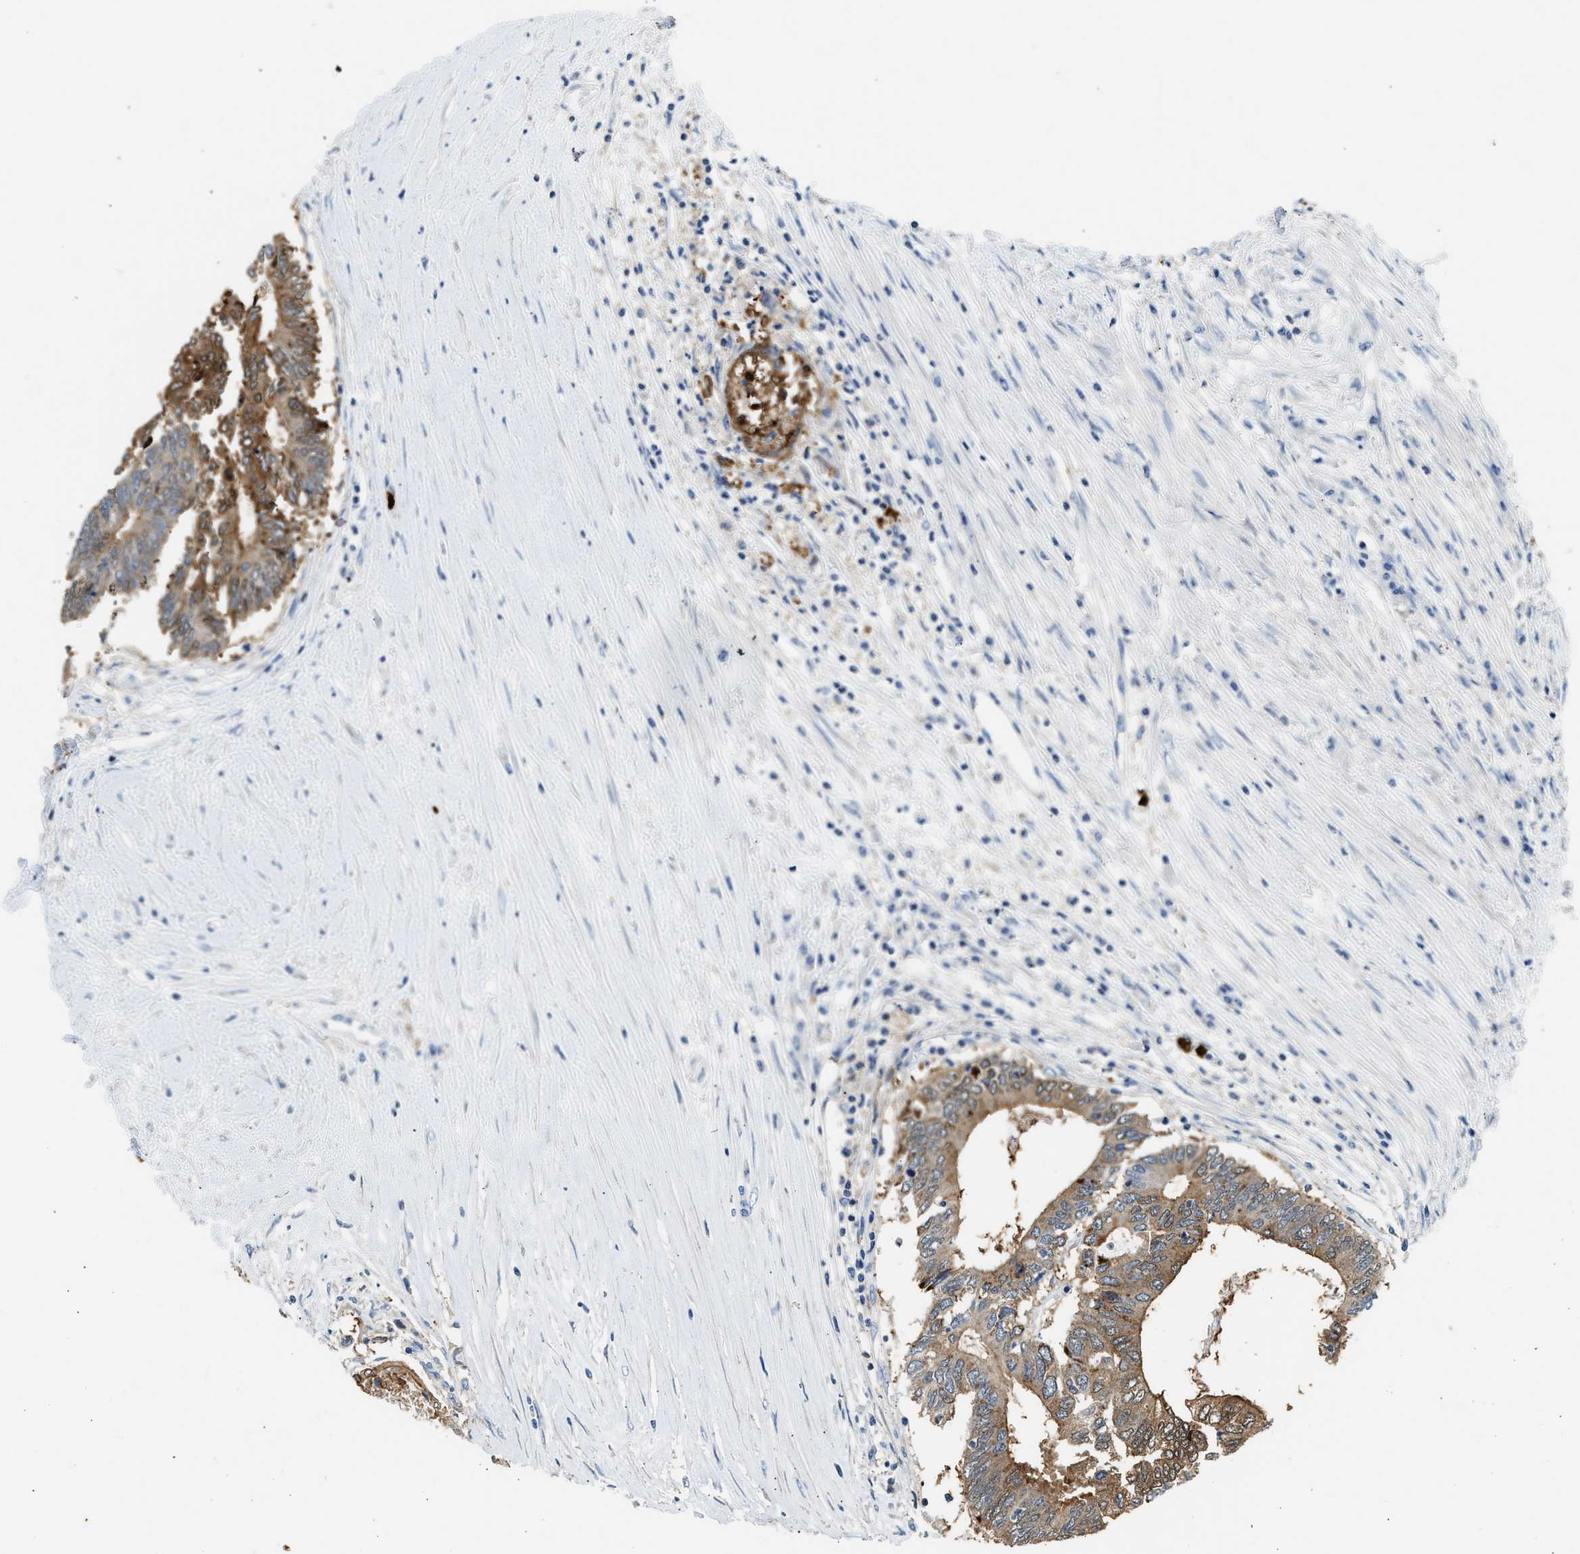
{"staining": {"intensity": "moderate", "quantity": ">75%", "location": "cytoplasmic/membranous"}, "tissue": "colorectal cancer", "cell_type": "Tumor cells", "image_type": "cancer", "snomed": [{"axis": "morphology", "description": "Adenocarcinoma, NOS"}, {"axis": "topography", "description": "Rectum"}], "caption": "An image of human adenocarcinoma (colorectal) stained for a protein demonstrates moderate cytoplasmic/membranous brown staining in tumor cells.", "gene": "ANXA3", "patient": {"sex": "male", "age": 63}}